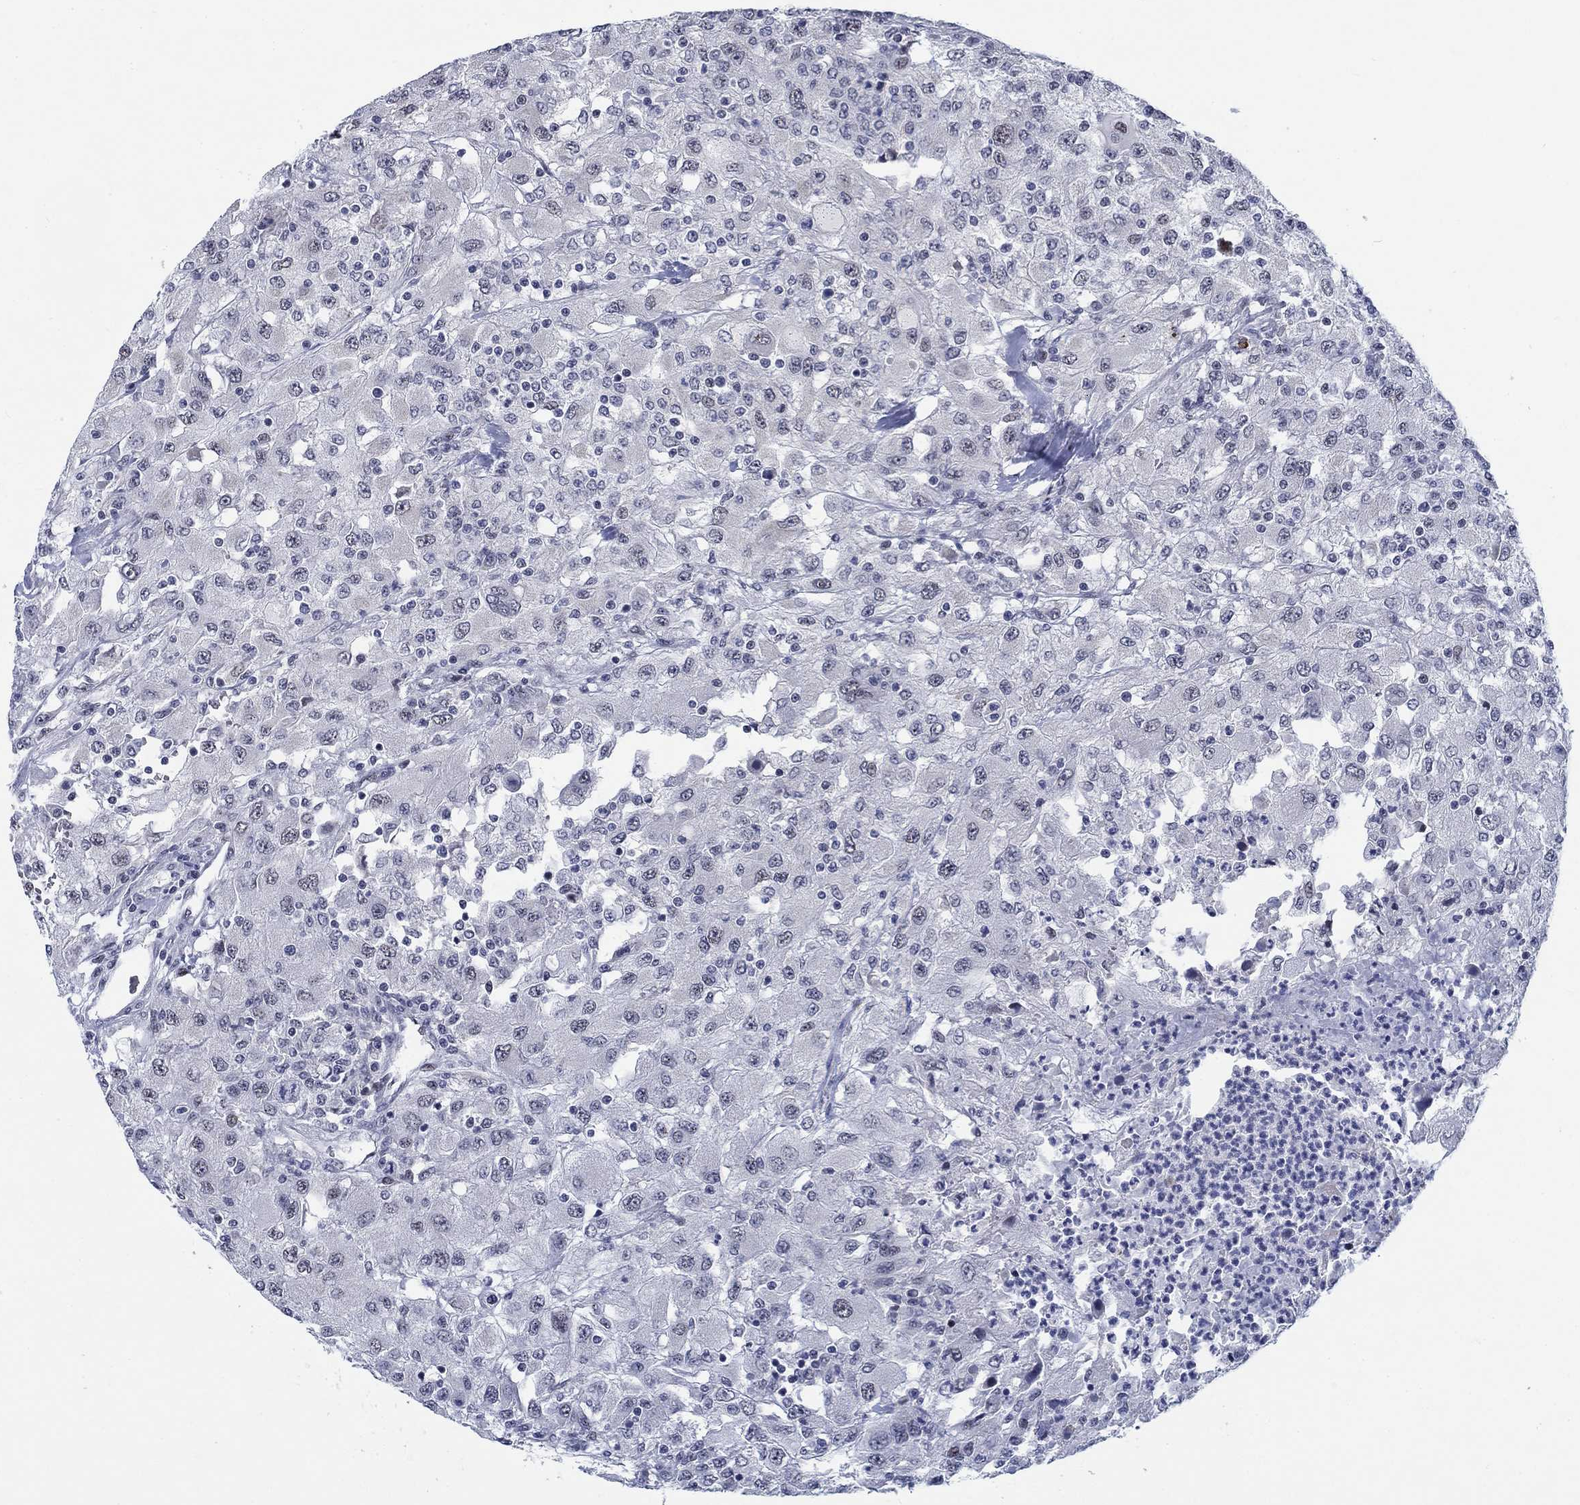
{"staining": {"intensity": "negative", "quantity": "none", "location": "none"}, "tissue": "renal cancer", "cell_type": "Tumor cells", "image_type": "cancer", "snomed": [{"axis": "morphology", "description": "Adenocarcinoma, NOS"}, {"axis": "topography", "description": "Kidney"}], "caption": "An image of human renal adenocarcinoma is negative for staining in tumor cells.", "gene": "NEU3", "patient": {"sex": "female", "age": 67}}